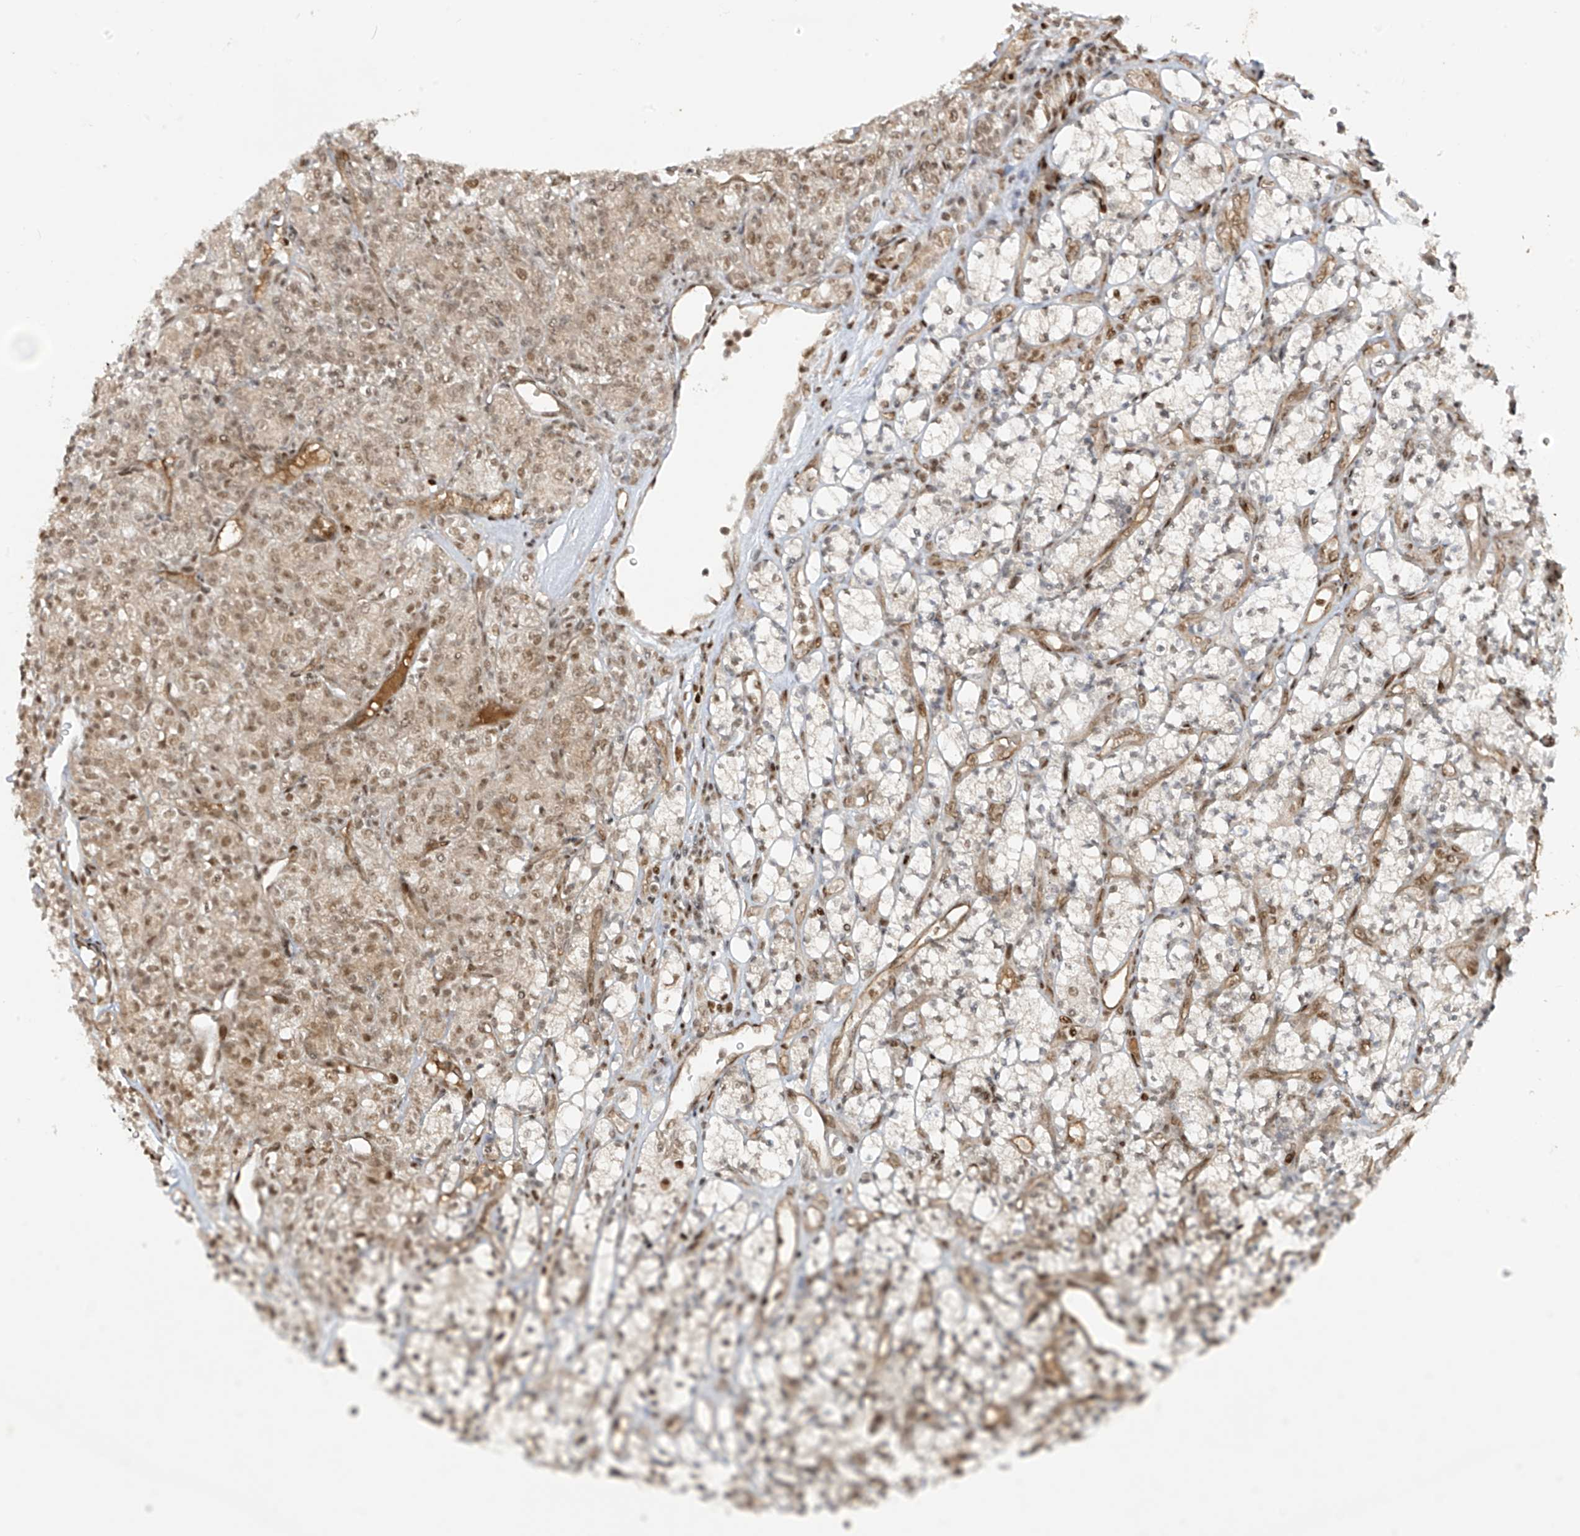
{"staining": {"intensity": "weak", "quantity": "25%-75%", "location": "nuclear"}, "tissue": "renal cancer", "cell_type": "Tumor cells", "image_type": "cancer", "snomed": [{"axis": "morphology", "description": "Adenocarcinoma, NOS"}, {"axis": "topography", "description": "Kidney"}], "caption": "Renal cancer (adenocarcinoma) stained with a protein marker reveals weak staining in tumor cells.", "gene": "ARHGEF3", "patient": {"sex": "male", "age": 77}}